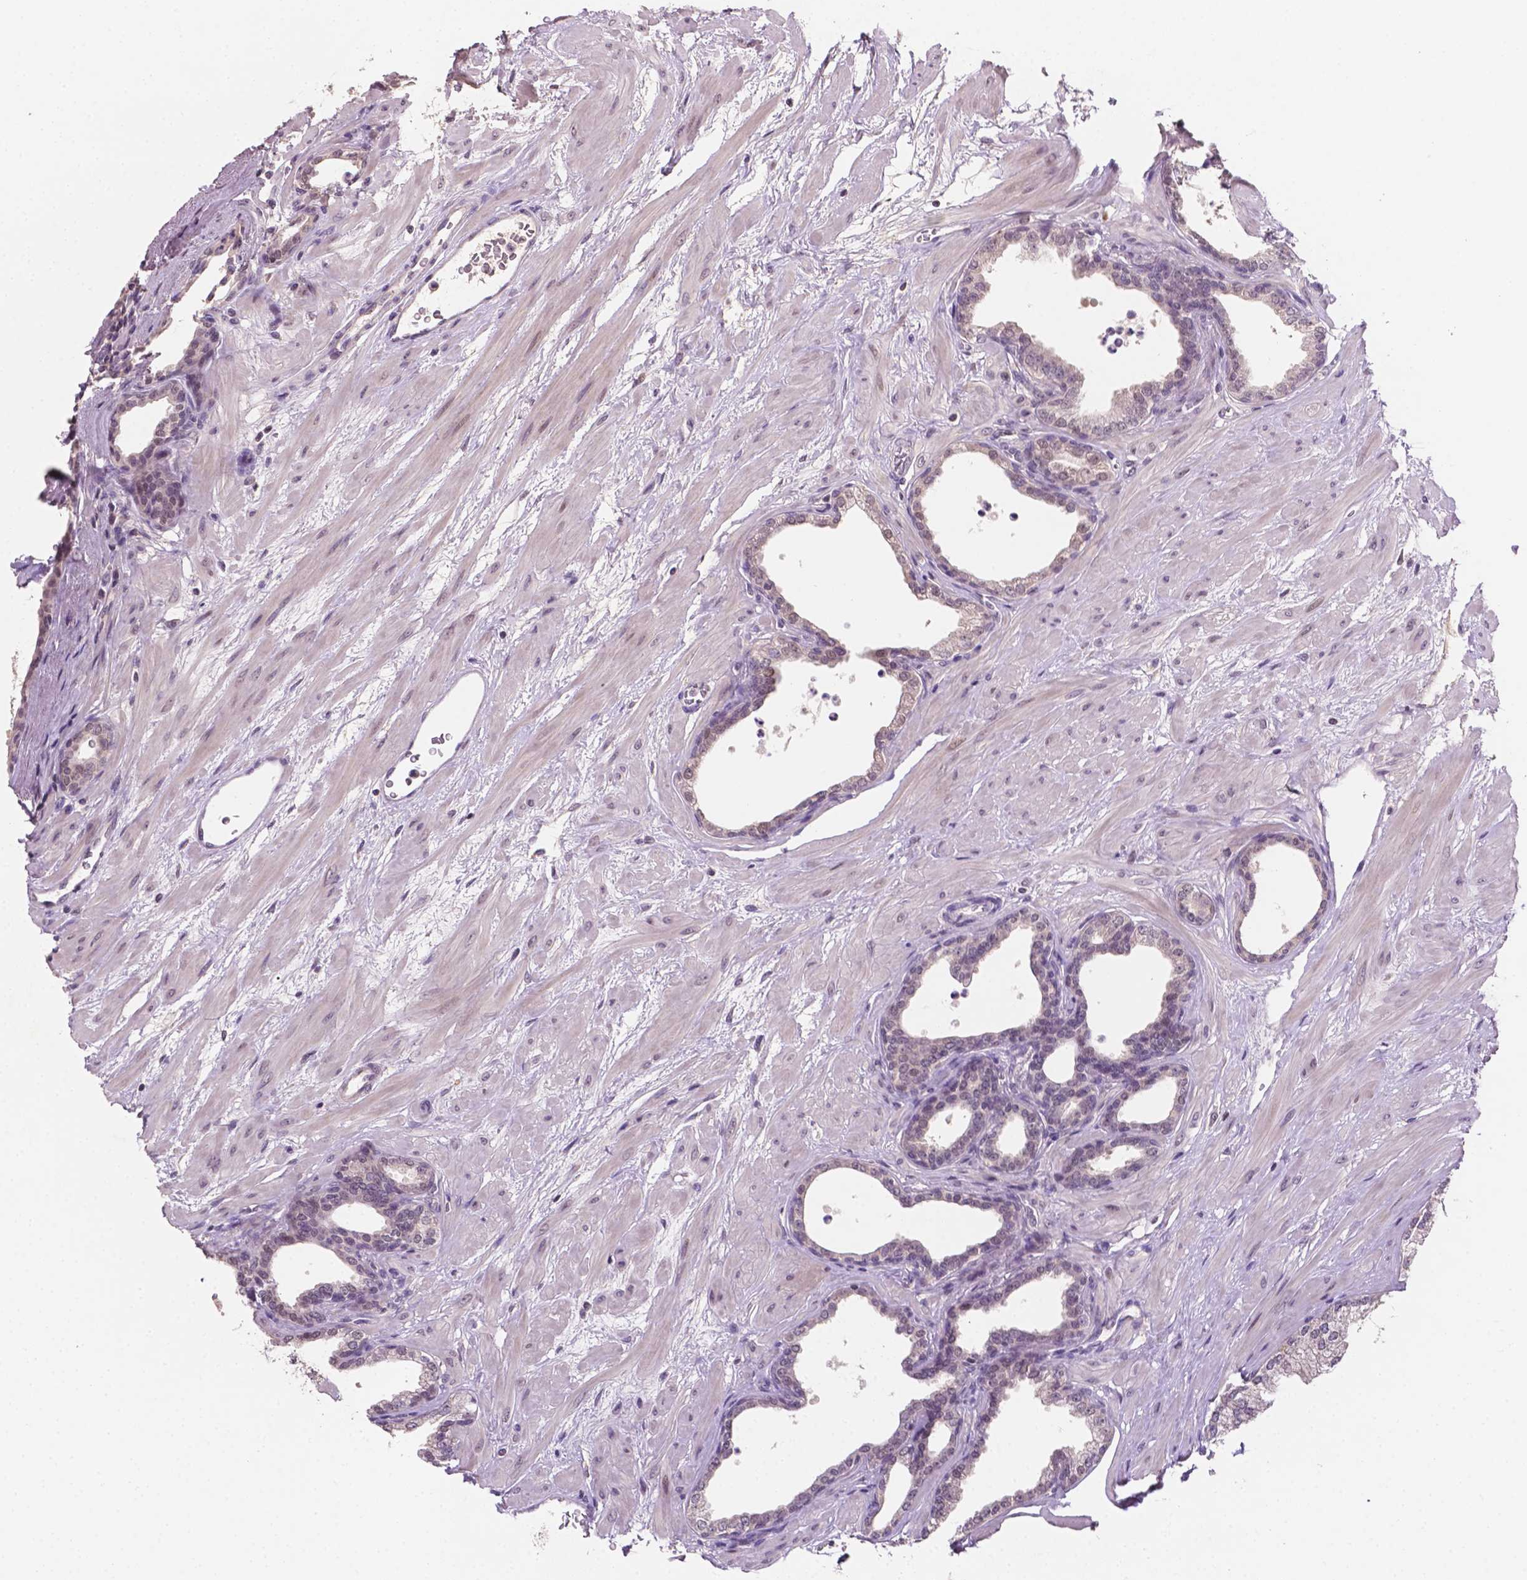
{"staining": {"intensity": "weak", "quantity": "<25%", "location": "nuclear"}, "tissue": "prostate", "cell_type": "Glandular cells", "image_type": "normal", "snomed": [{"axis": "morphology", "description": "Normal tissue, NOS"}, {"axis": "topography", "description": "Prostate"}], "caption": "A high-resolution micrograph shows IHC staining of benign prostate, which demonstrates no significant staining in glandular cells.", "gene": "MROH6", "patient": {"sex": "male", "age": 37}}